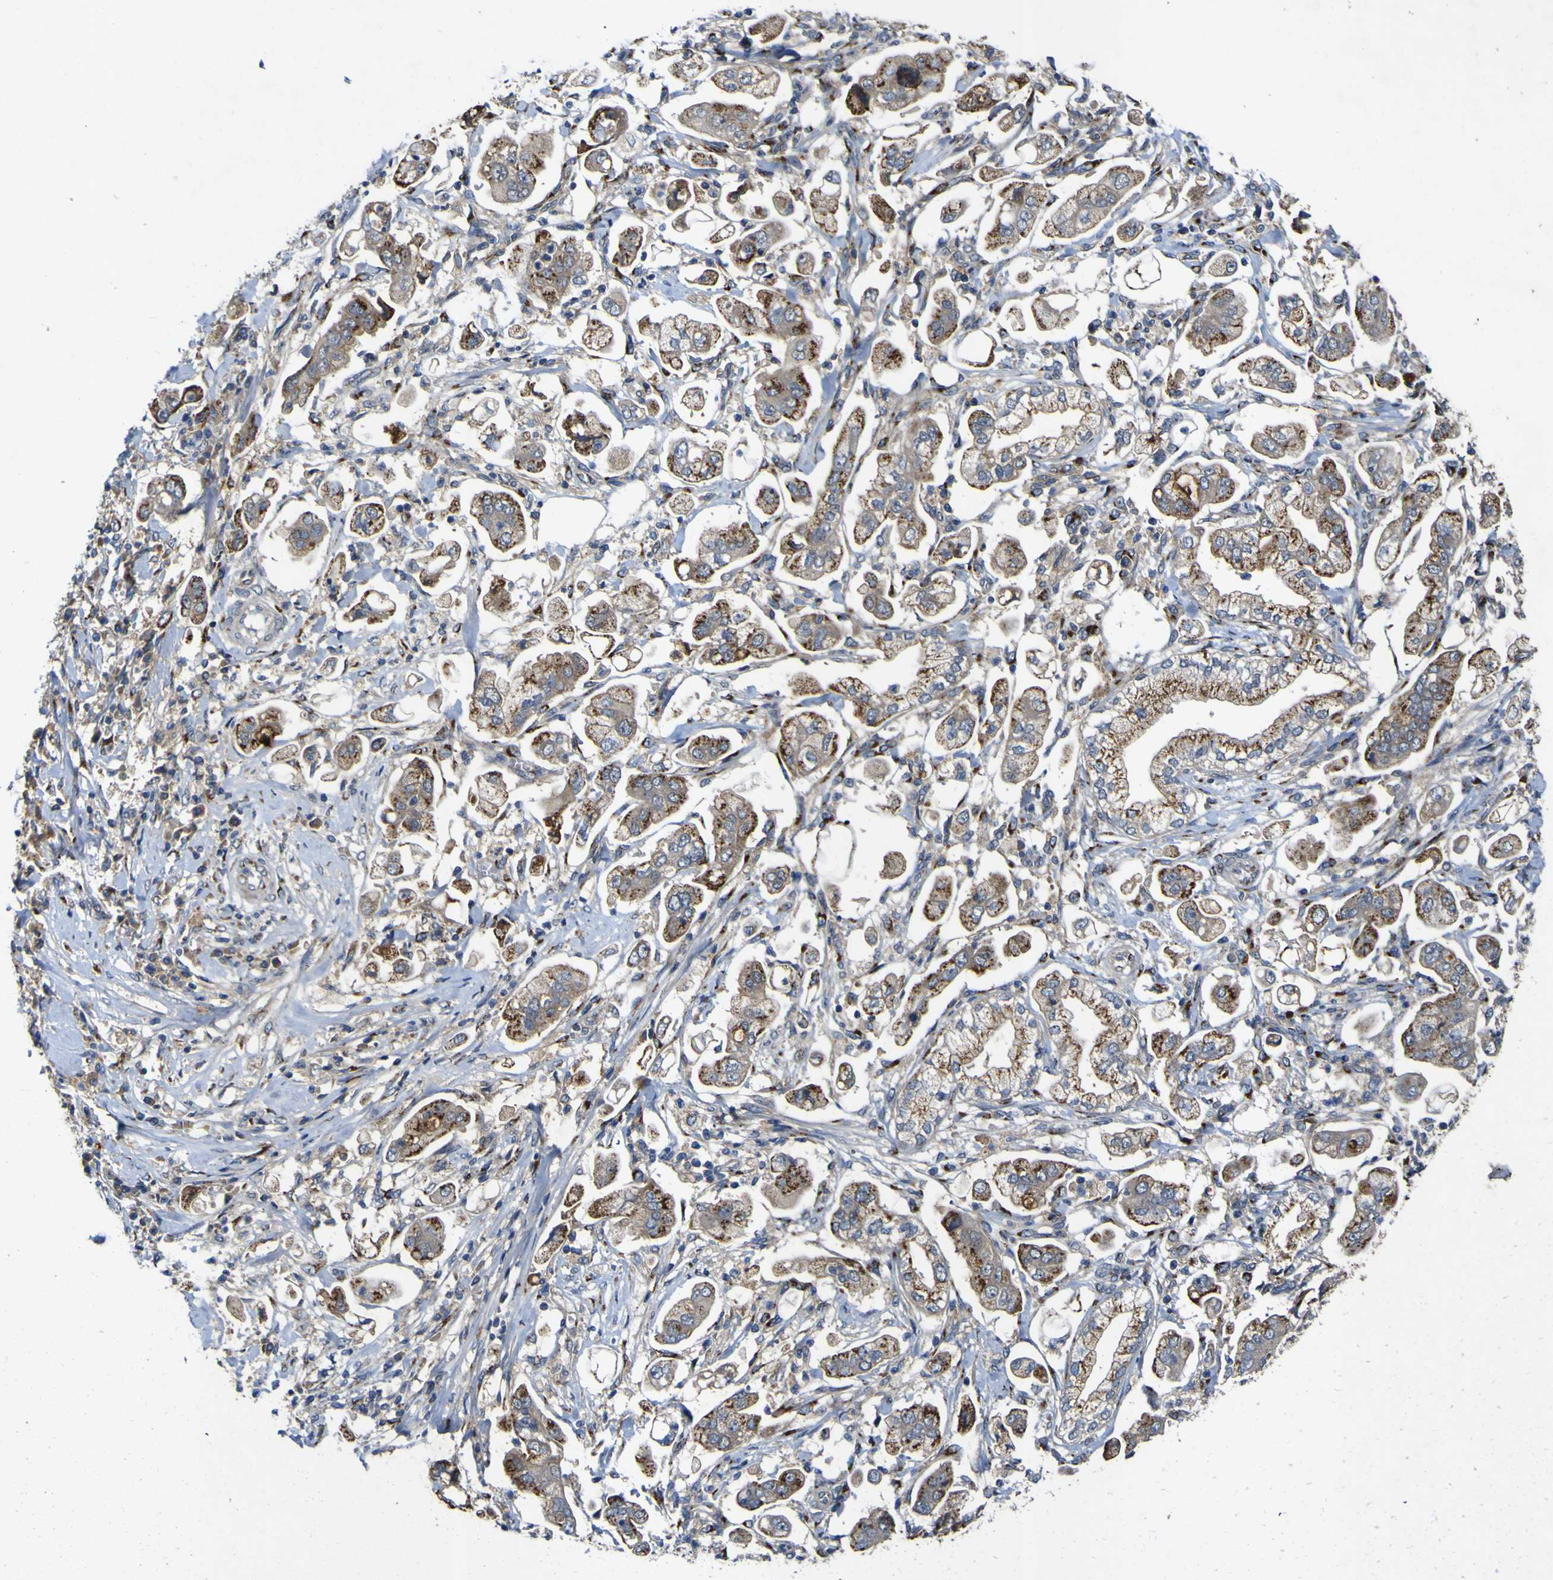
{"staining": {"intensity": "moderate", "quantity": ">75%", "location": "cytoplasmic/membranous"}, "tissue": "stomach cancer", "cell_type": "Tumor cells", "image_type": "cancer", "snomed": [{"axis": "morphology", "description": "Adenocarcinoma, NOS"}, {"axis": "topography", "description": "Stomach"}], "caption": "Immunohistochemistry of adenocarcinoma (stomach) reveals medium levels of moderate cytoplasmic/membranous expression in about >75% of tumor cells.", "gene": "COA1", "patient": {"sex": "male", "age": 62}}